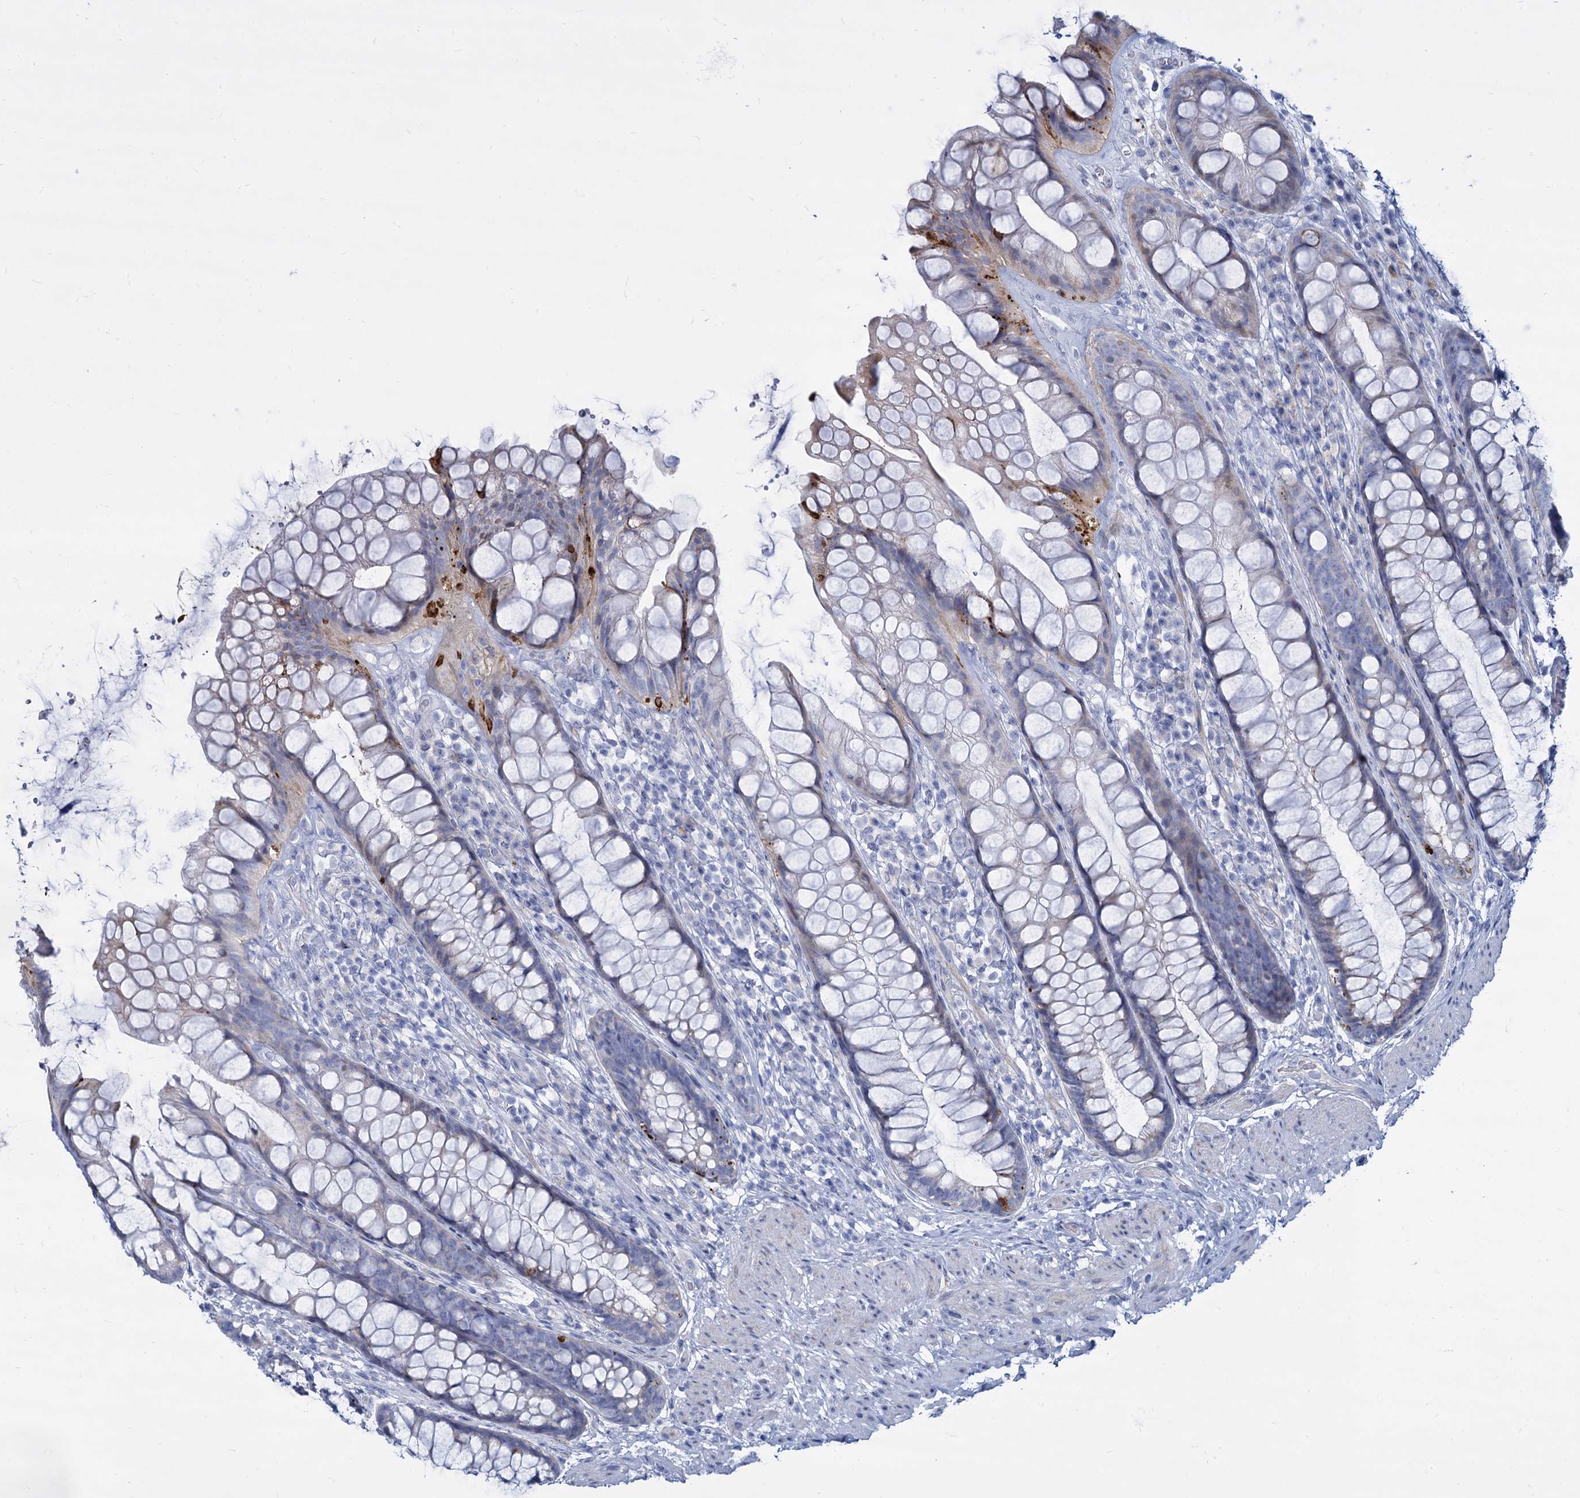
{"staining": {"intensity": "weak", "quantity": "<25%", "location": "cytoplasmic/membranous"}, "tissue": "rectum", "cell_type": "Glandular cells", "image_type": "normal", "snomed": [{"axis": "morphology", "description": "Normal tissue, NOS"}, {"axis": "topography", "description": "Rectum"}], "caption": "Glandular cells show no significant protein expression in normal rectum. (DAB (3,3'-diaminobenzidine) immunohistochemistry (IHC) with hematoxylin counter stain).", "gene": "TRIM77", "patient": {"sex": "male", "age": 74}}